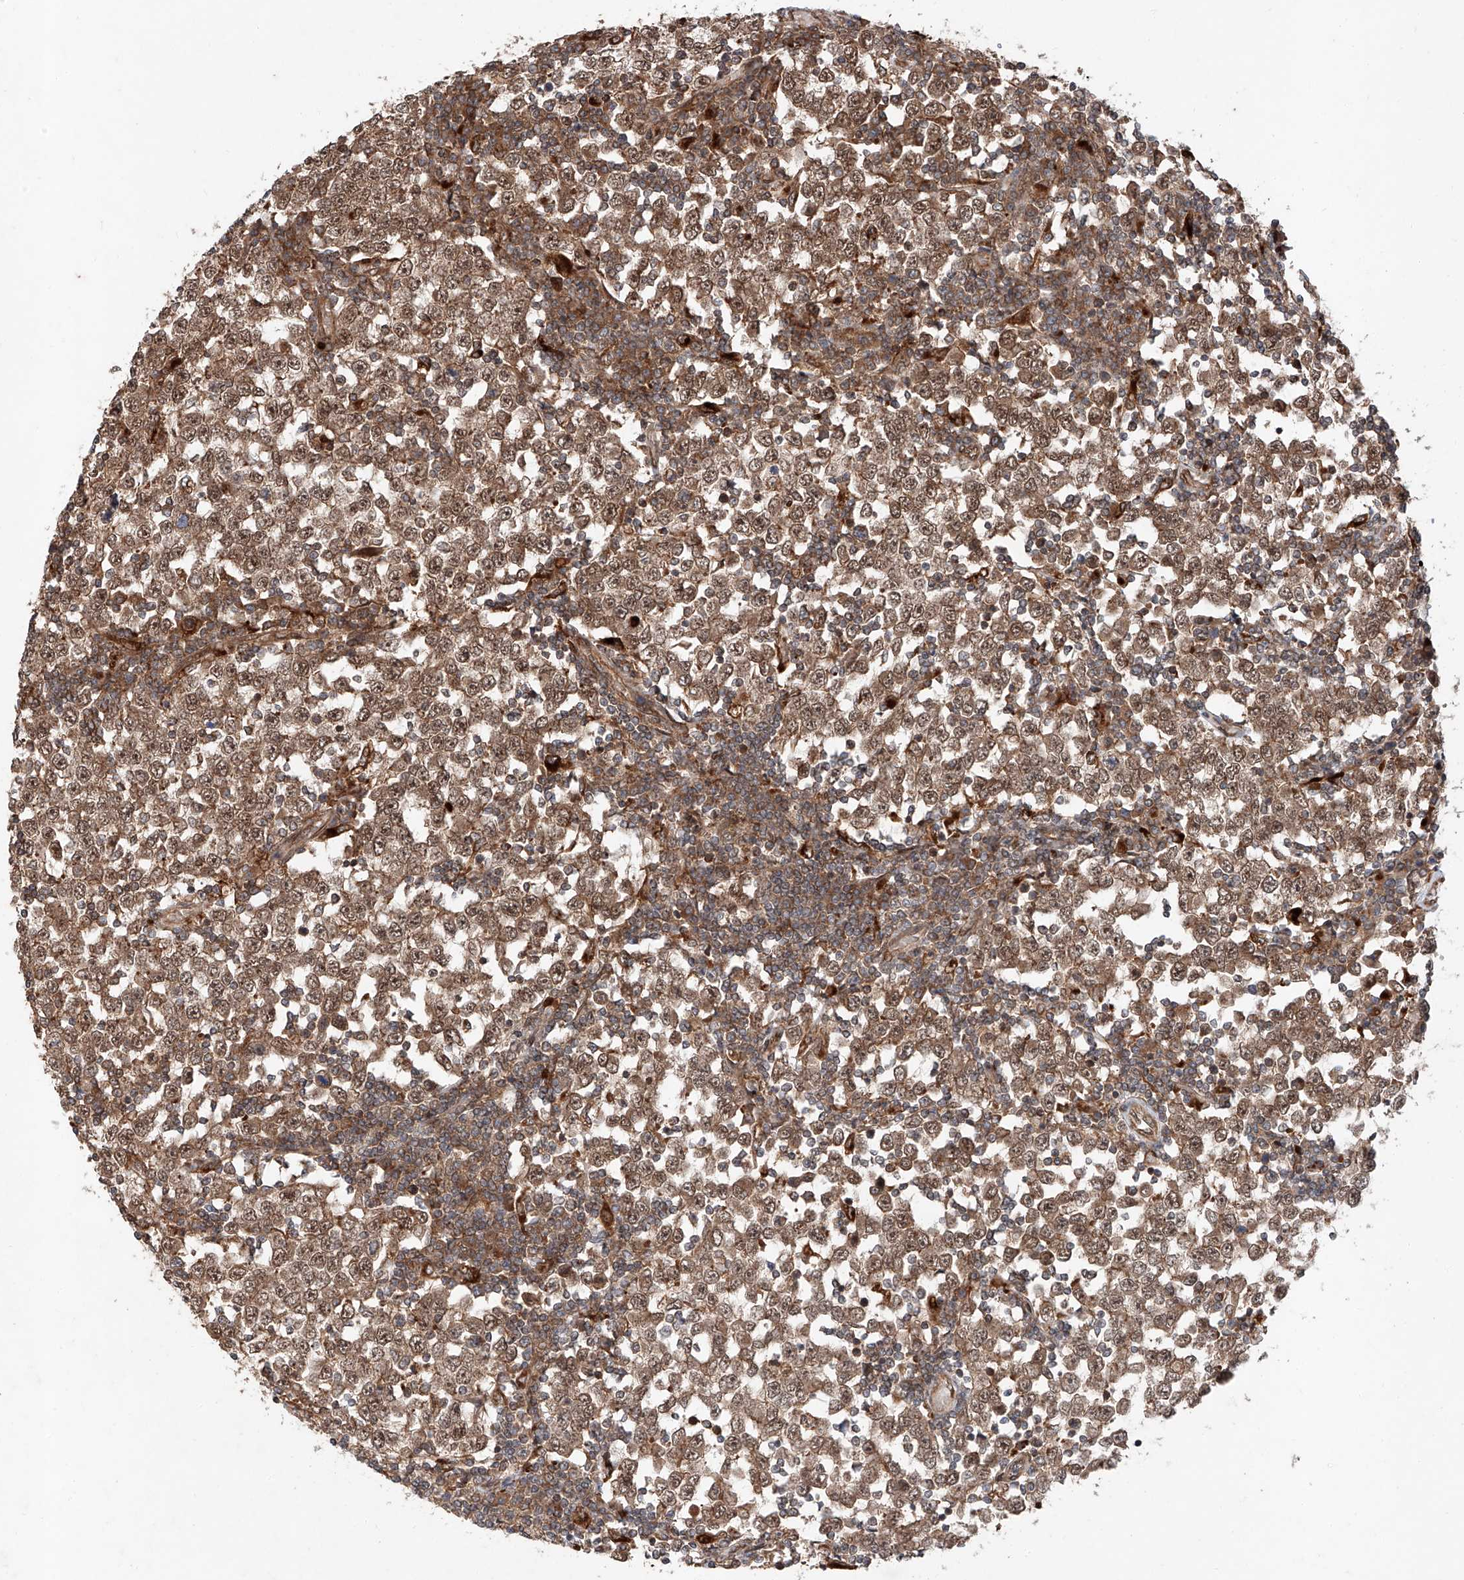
{"staining": {"intensity": "moderate", "quantity": ">75%", "location": "cytoplasmic/membranous,nuclear"}, "tissue": "testis cancer", "cell_type": "Tumor cells", "image_type": "cancer", "snomed": [{"axis": "morphology", "description": "Seminoma, NOS"}, {"axis": "topography", "description": "Testis"}], "caption": "Human testis cancer stained for a protein (brown) shows moderate cytoplasmic/membranous and nuclear positive staining in approximately >75% of tumor cells.", "gene": "ZFP28", "patient": {"sex": "male", "age": 65}}